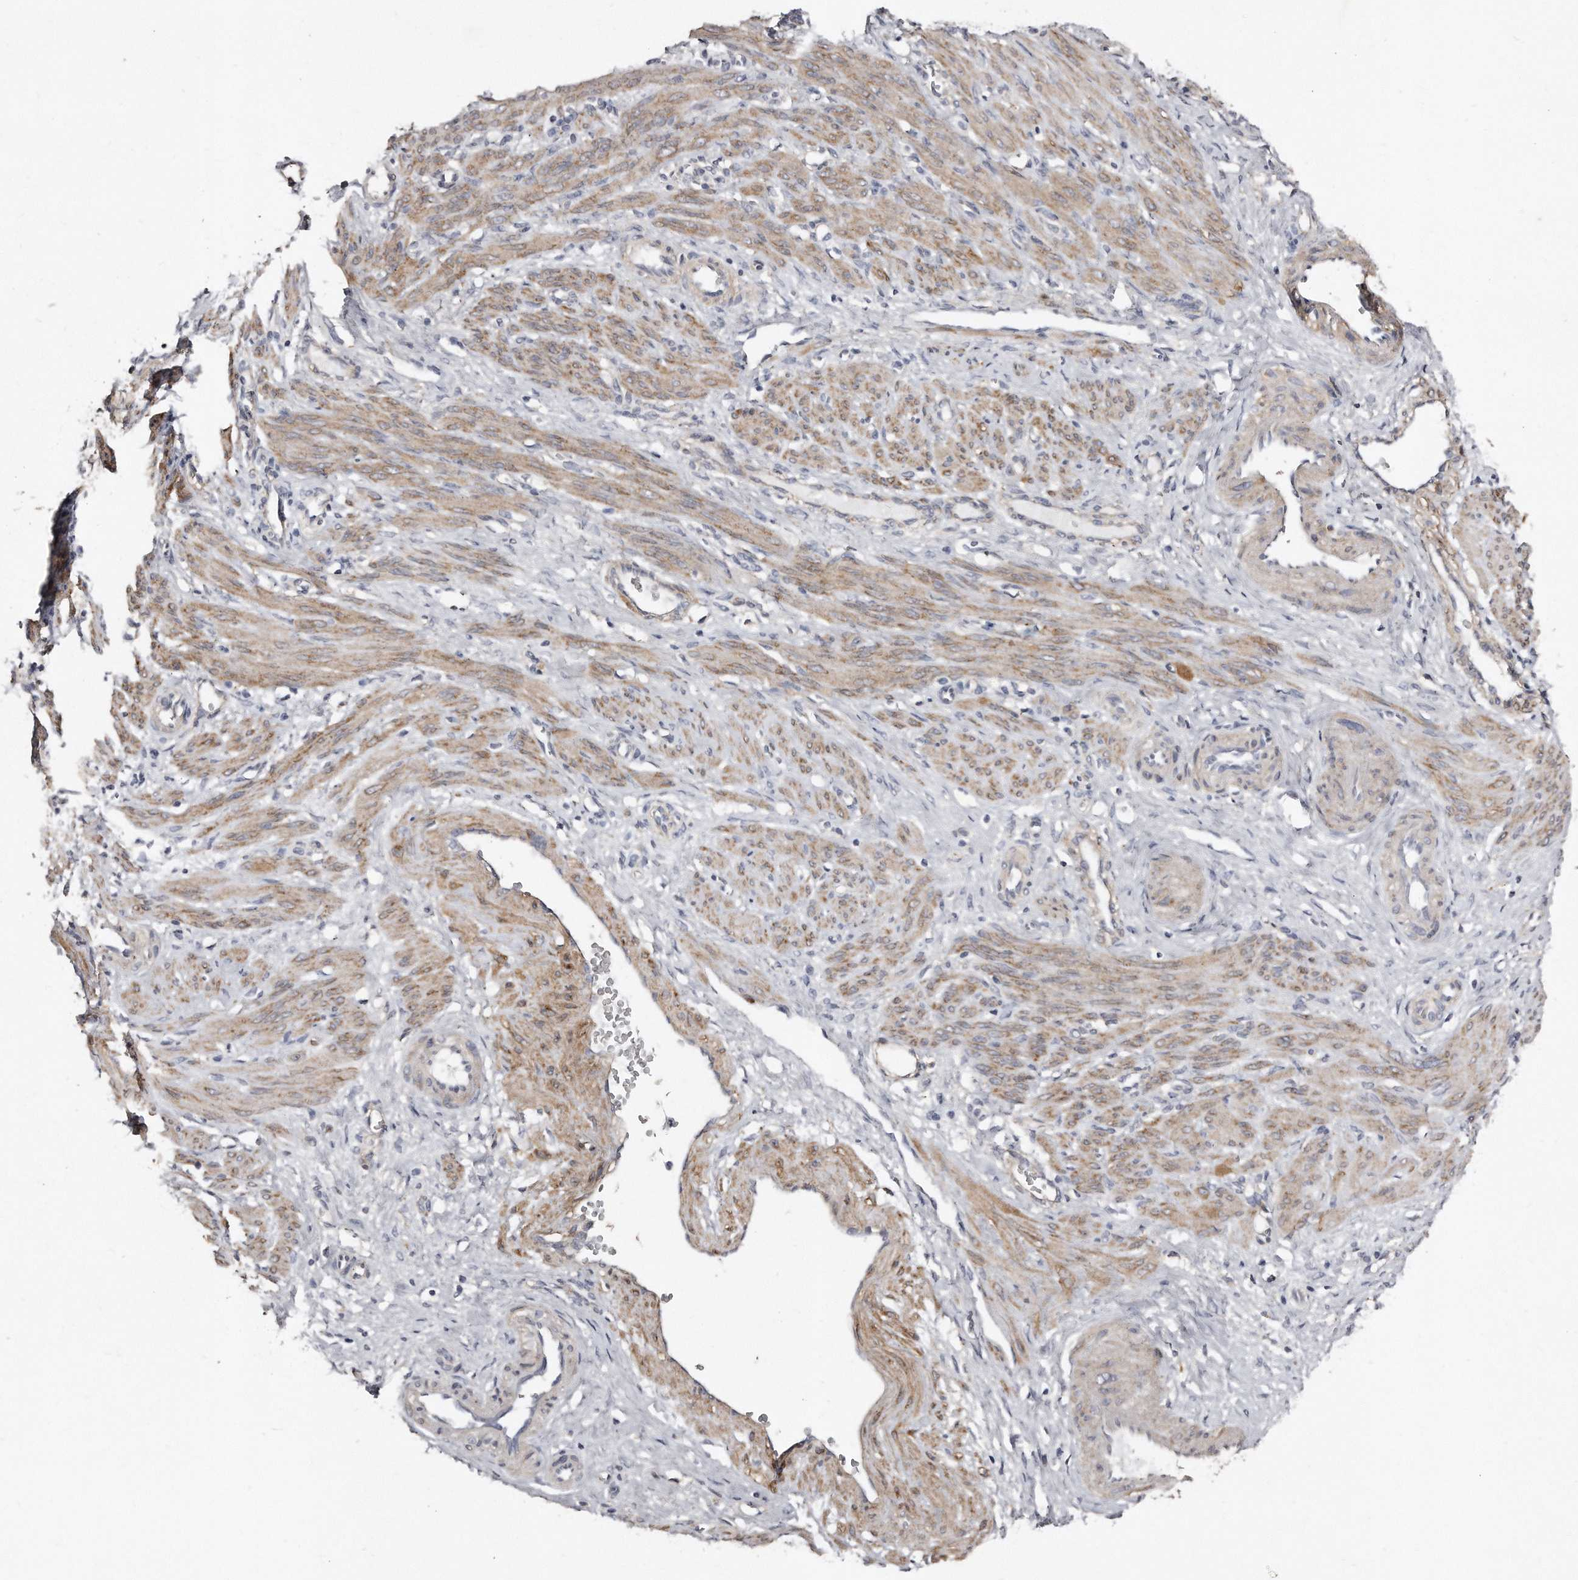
{"staining": {"intensity": "moderate", "quantity": "25%-75%", "location": "cytoplasmic/membranous"}, "tissue": "smooth muscle", "cell_type": "Smooth muscle cells", "image_type": "normal", "snomed": [{"axis": "morphology", "description": "Normal tissue, NOS"}, {"axis": "topography", "description": "Endometrium"}], "caption": "An image of human smooth muscle stained for a protein exhibits moderate cytoplasmic/membranous brown staining in smooth muscle cells. Immunohistochemistry stains the protein in brown and the nuclei are stained blue.", "gene": "LMOD1", "patient": {"sex": "female", "age": 33}}